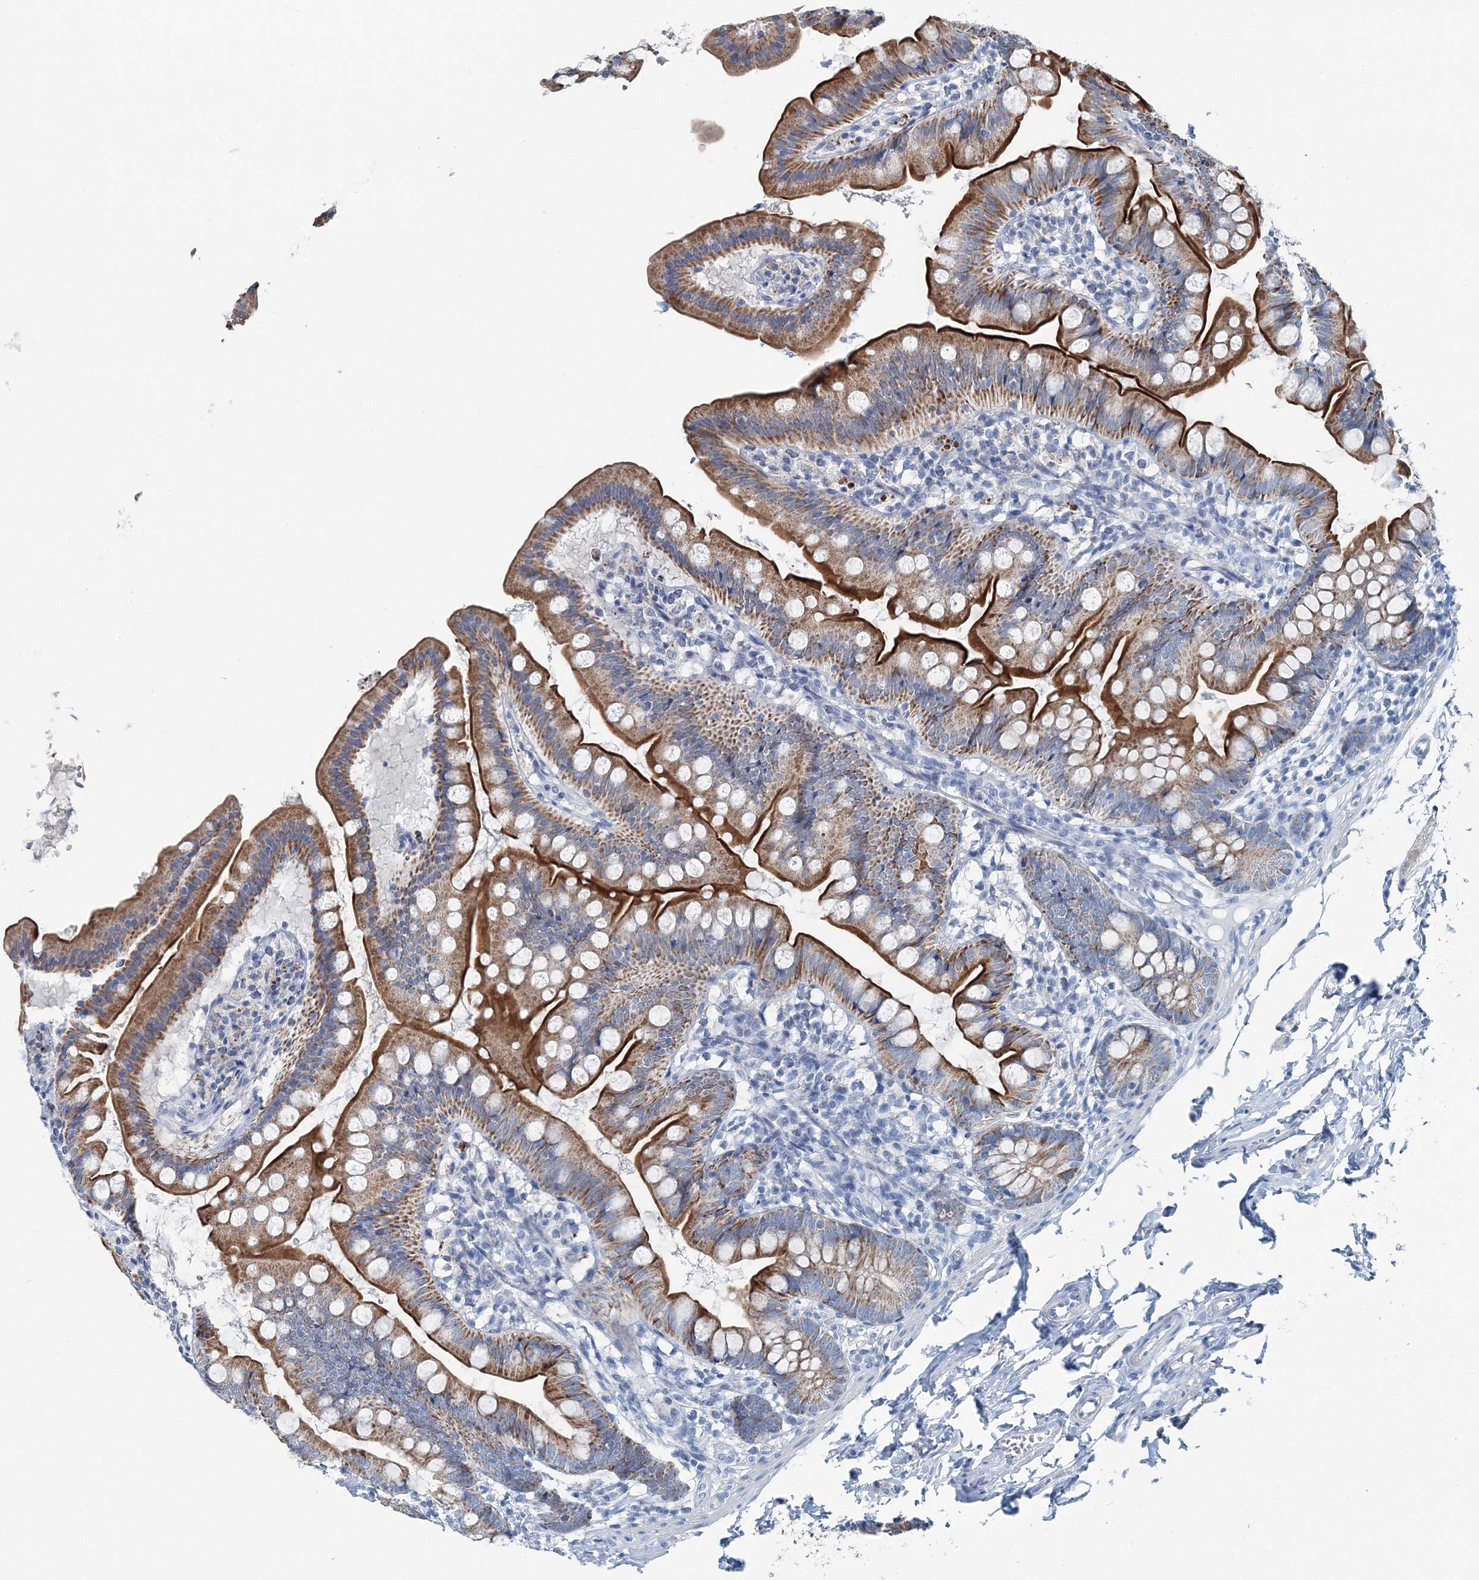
{"staining": {"intensity": "strong", "quantity": ">75%", "location": "cytoplasmic/membranous"}, "tissue": "small intestine", "cell_type": "Glandular cells", "image_type": "normal", "snomed": [{"axis": "morphology", "description": "Normal tissue, NOS"}, {"axis": "topography", "description": "Small intestine"}], "caption": "An immunohistochemistry (IHC) histopathology image of unremarkable tissue is shown. Protein staining in brown highlights strong cytoplasmic/membranous positivity in small intestine within glandular cells.", "gene": "GABARAPL2", "patient": {"sex": "male", "age": 7}}